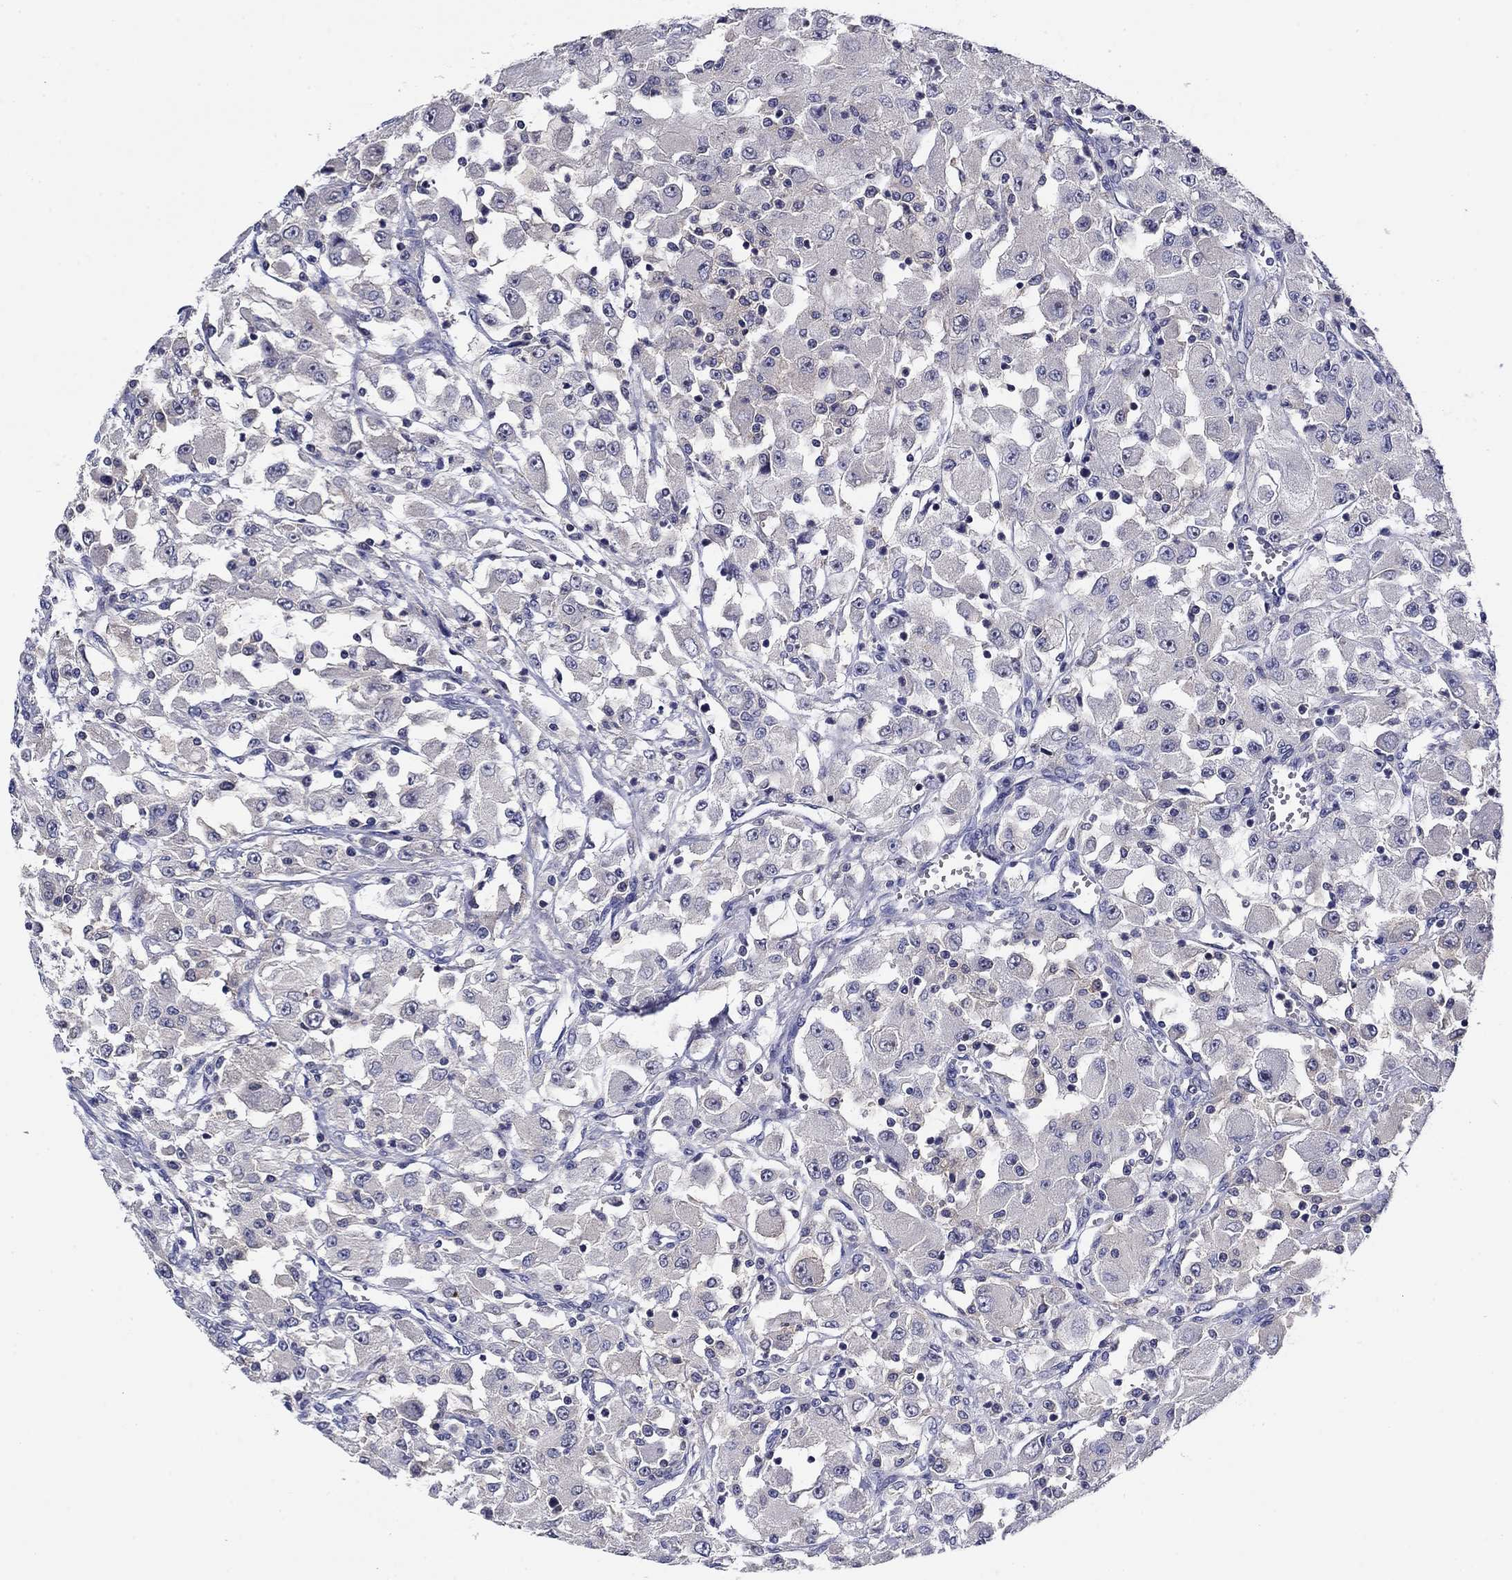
{"staining": {"intensity": "negative", "quantity": "none", "location": "none"}, "tissue": "renal cancer", "cell_type": "Tumor cells", "image_type": "cancer", "snomed": [{"axis": "morphology", "description": "Adenocarcinoma, NOS"}, {"axis": "topography", "description": "Kidney"}], "caption": "Renal cancer was stained to show a protein in brown. There is no significant positivity in tumor cells. The staining is performed using DAB brown chromogen with nuclei counter-stained in using hematoxylin.", "gene": "POU2F2", "patient": {"sex": "female", "age": 67}}